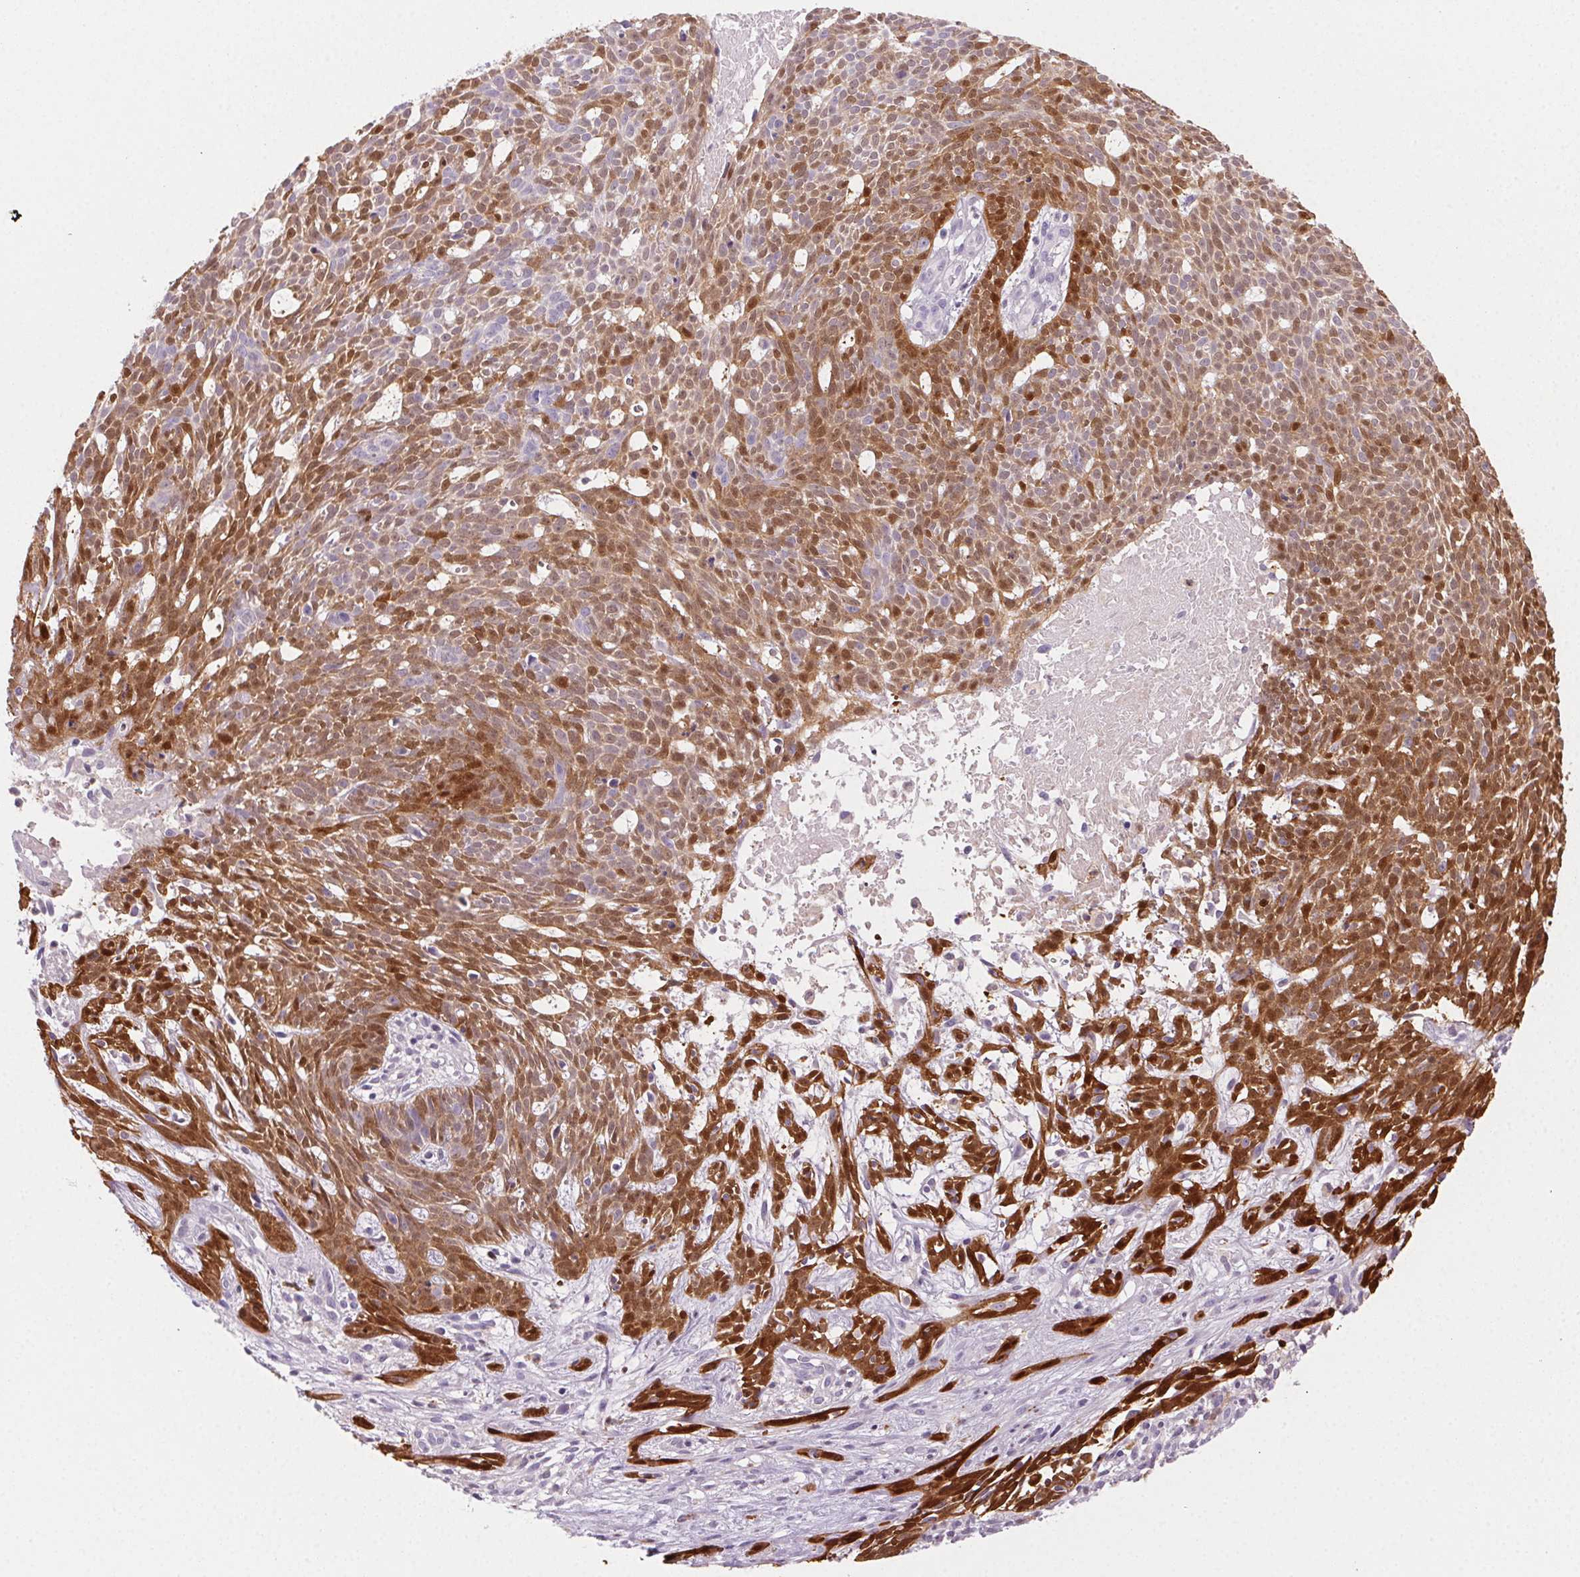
{"staining": {"intensity": "strong", "quantity": ">75%", "location": "cytoplasmic/membranous,nuclear"}, "tissue": "skin cancer", "cell_type": "Tumor cells", "image_type": "cancer", "snomed": [{"axis": "morphology", "description": "Basal cell carcinoma"}, {"axis": "topography", "description": "Skin"}], "caption": "An immunohistochemistry histopathology image of neoplastic tissue is shown. Protein staining in brown labels strong cytoplasmic/membranous and nuclear positivity in skin cancer within tumor cells.", "gene": "TMEM45A", "patient": {"sex": "male", "age": 59}}